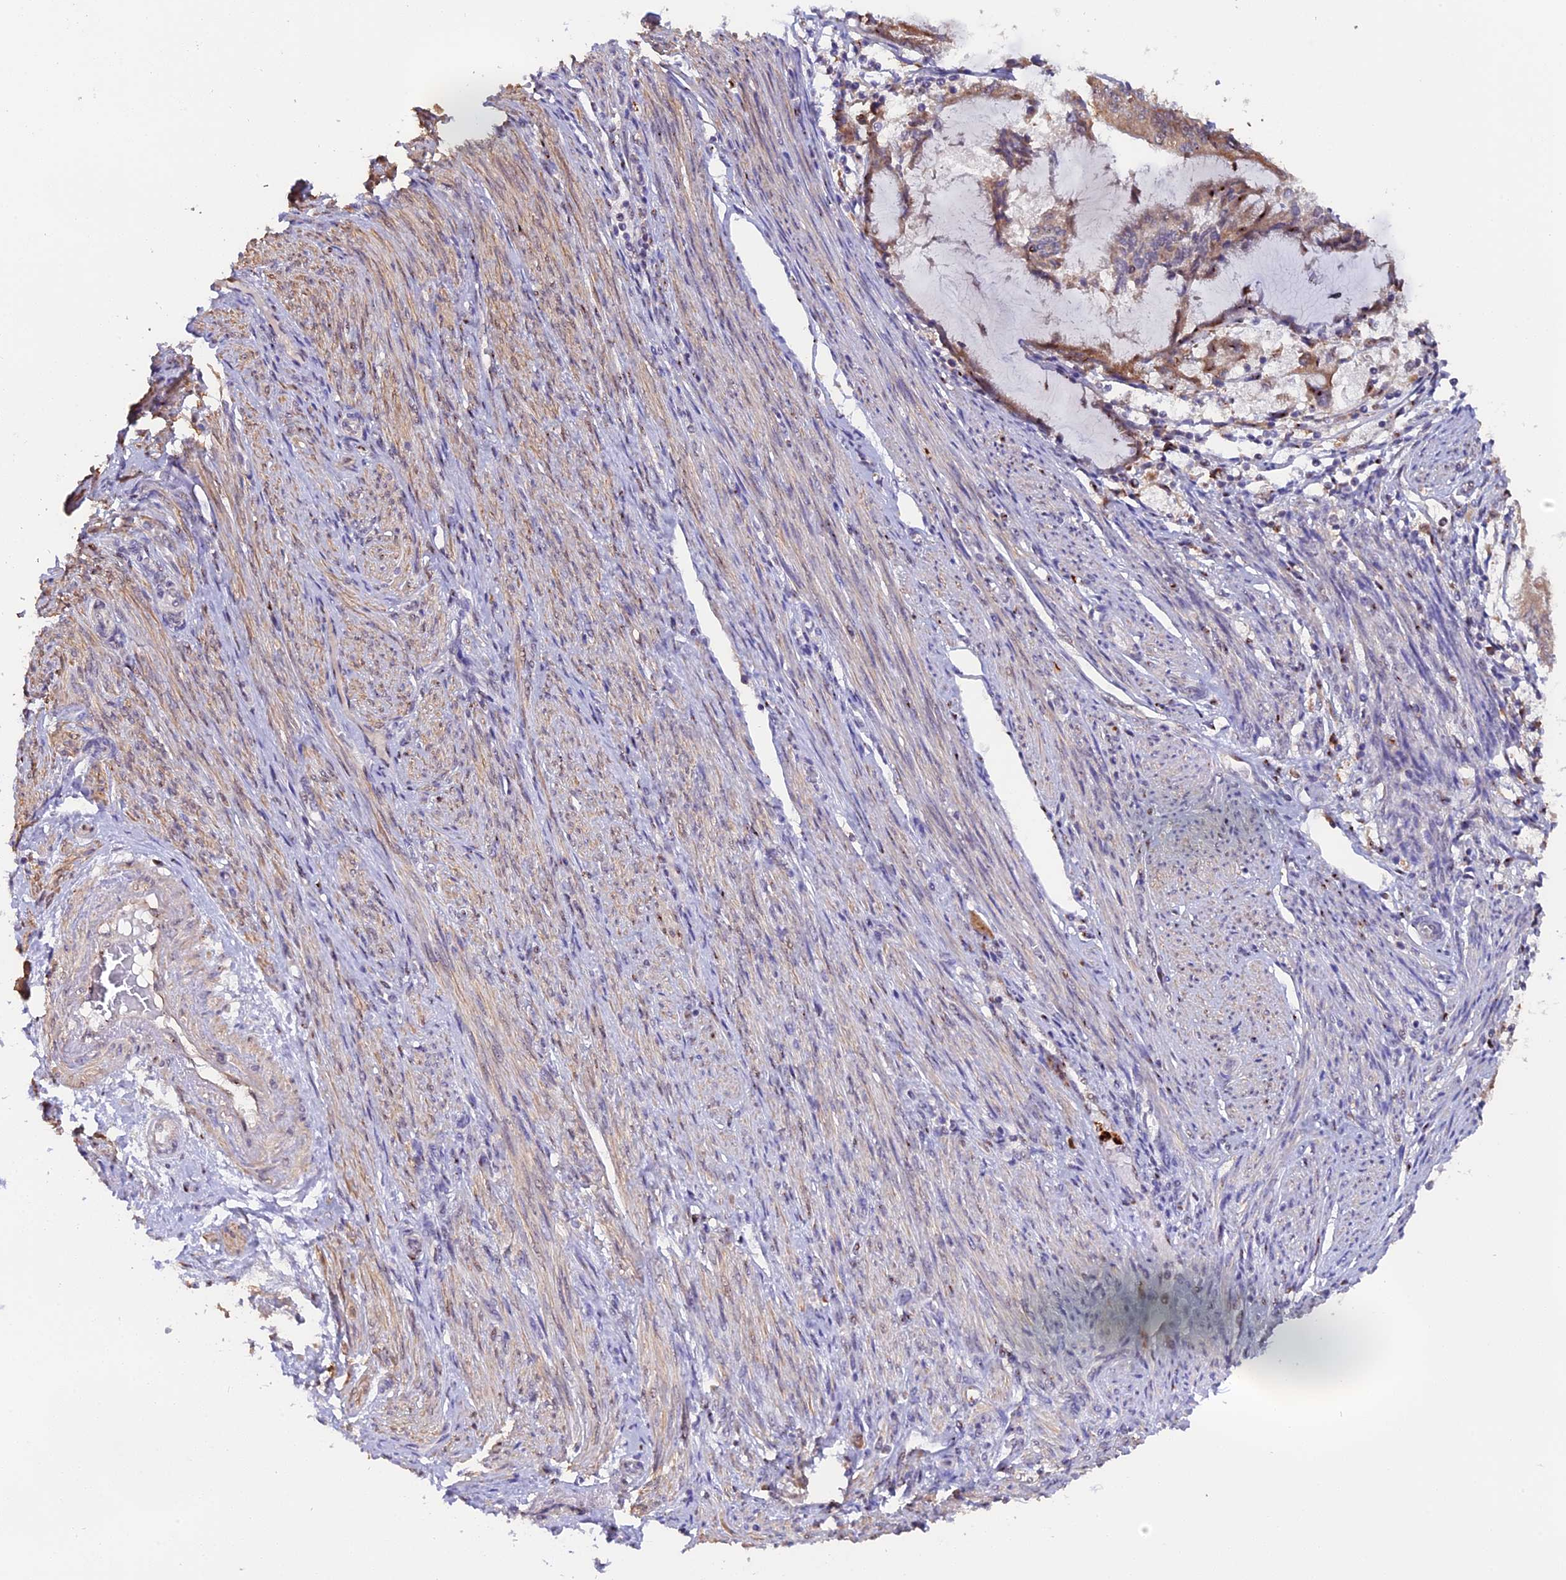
{"staining": {"intensity": "moderate", "quantity": "25%-75%", "location": "cytoplasmic/membranous,nuclear"}, "tissue": "endometrial cancer", "cell_type": "Tumor cells", "image_type": "cancer", "snomed": [{"axis": "morphology", "description": "Adenocarcinoma, NOS"}, {"axis": "topography", "description": "Endometrium"}], "caption": "Brown immunohistochemical staining in human adenocarcinoma (endometrial) exhibits moderate cytoplasmic/membranous and nuclear staining in approximately 25%-75% of tumor cells.", "gene": "FAM118B", "patient": {"sex": "female", "age": 81}}